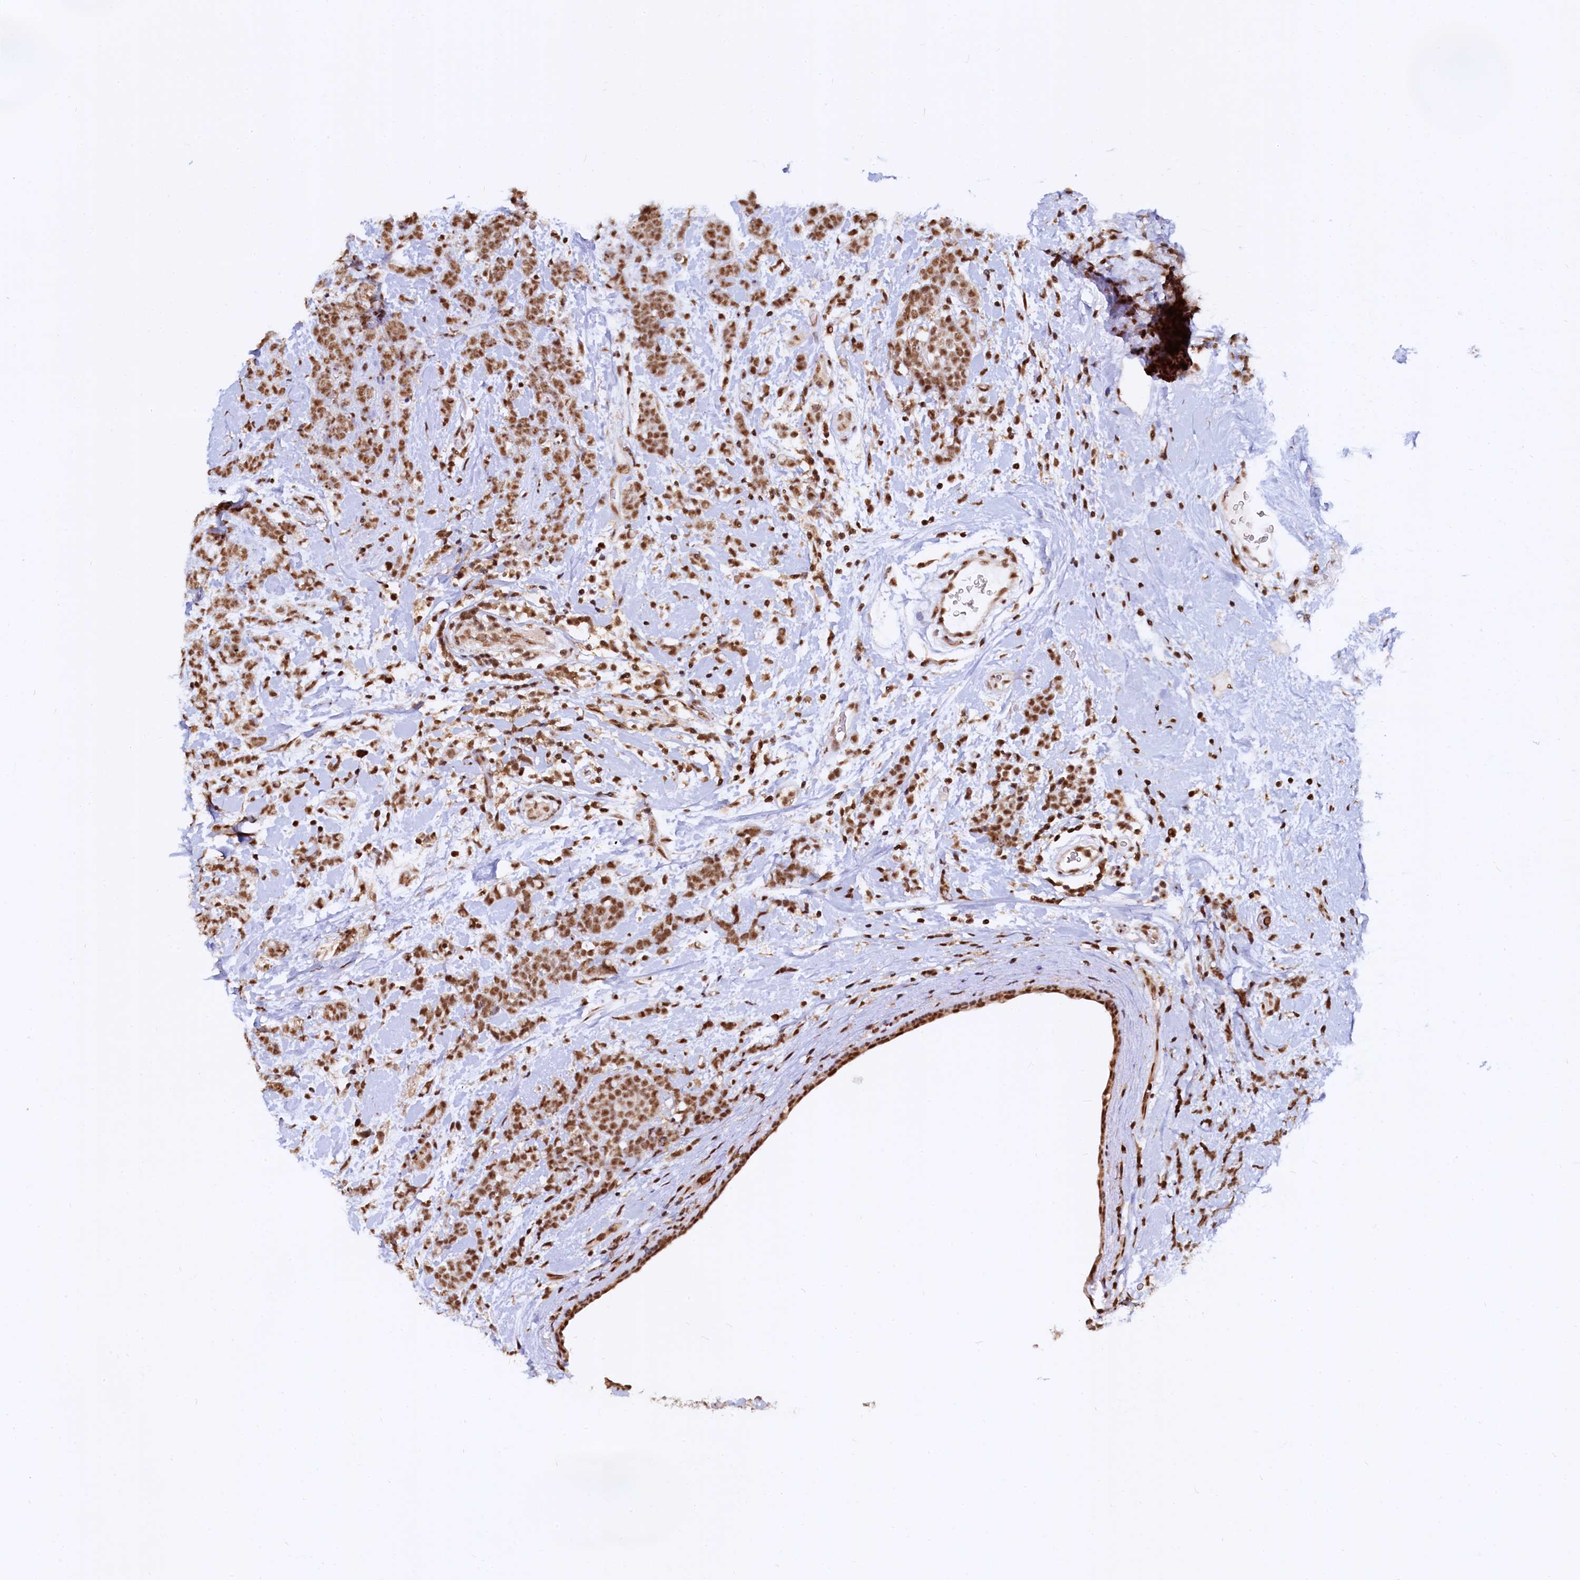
{"staining": {"intensity": "moderate", "quantity": ">75%", "location": "nuclear"}, "tissue": "breast cancer", "cell_type": "Tumor cells", "image_type": "cancer", "snomed": [{"axis": "morphology", "description": "Lobular carcinoma"}, {"axis": "topography", "description": "Breast"}], "caption": "Protein expression analysis of human breast cancer reveals moderate nuclear positivity in approximately >75% of tumor cells. Using DAB (brown) and hematoxylin (blue) stains, captured at high magnification using brightfield microscopy.", "gene": "RSRC2", "patient": {"sex": "female", "age": 58}}